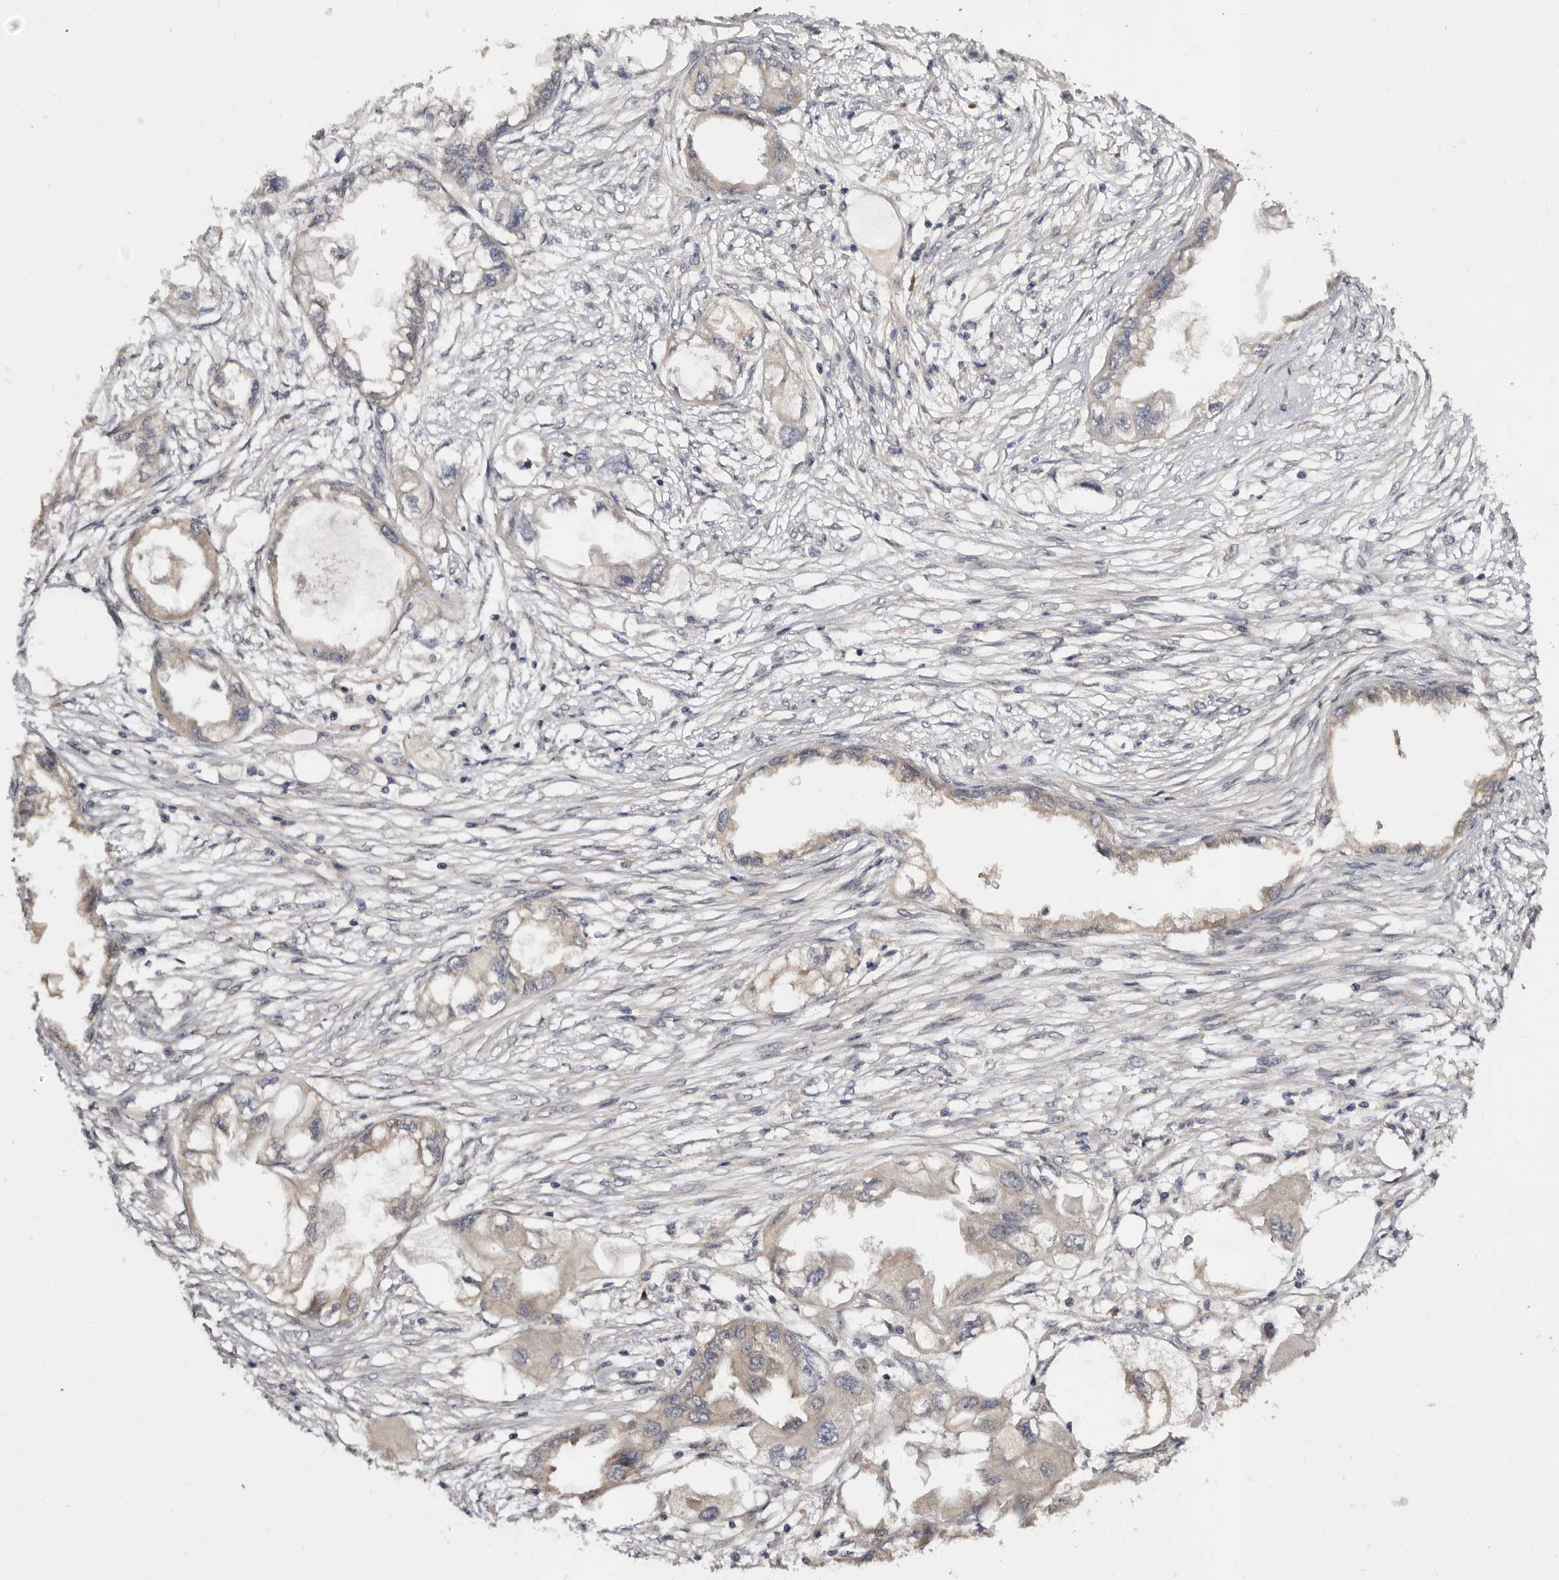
{"staining": {"intensity": "weak", "quantity": "<25%", "location": "cytoplasmic/membranous"}, "tissue": "endometrial cancer", "cell_type": "Tumor cells", "image_type": "cancer", "snomed": [{"axis": "morphology", "description": "Adenocarcinoma, NOS"}, {"axis": "morphology", "description": "Adenocarcinoma, metastatic, NOS"}, {"axis": "topography", "description": "Adipose tissue"}, {"axis": "topography", "description": "Endometrium"}], "caption": "The image demonstrates no staining of tumor cells in endometrial cancer (adenocarcinoma). The staining was performed using DAB (3,3'-diaminobenzidine) to visualize the protein expression in brown, while the nuclei were stained in blue with hematoxylin (Magnification: 20x).", "gene": "INAVA", "patient": {"sex": "female", "age": 67}}